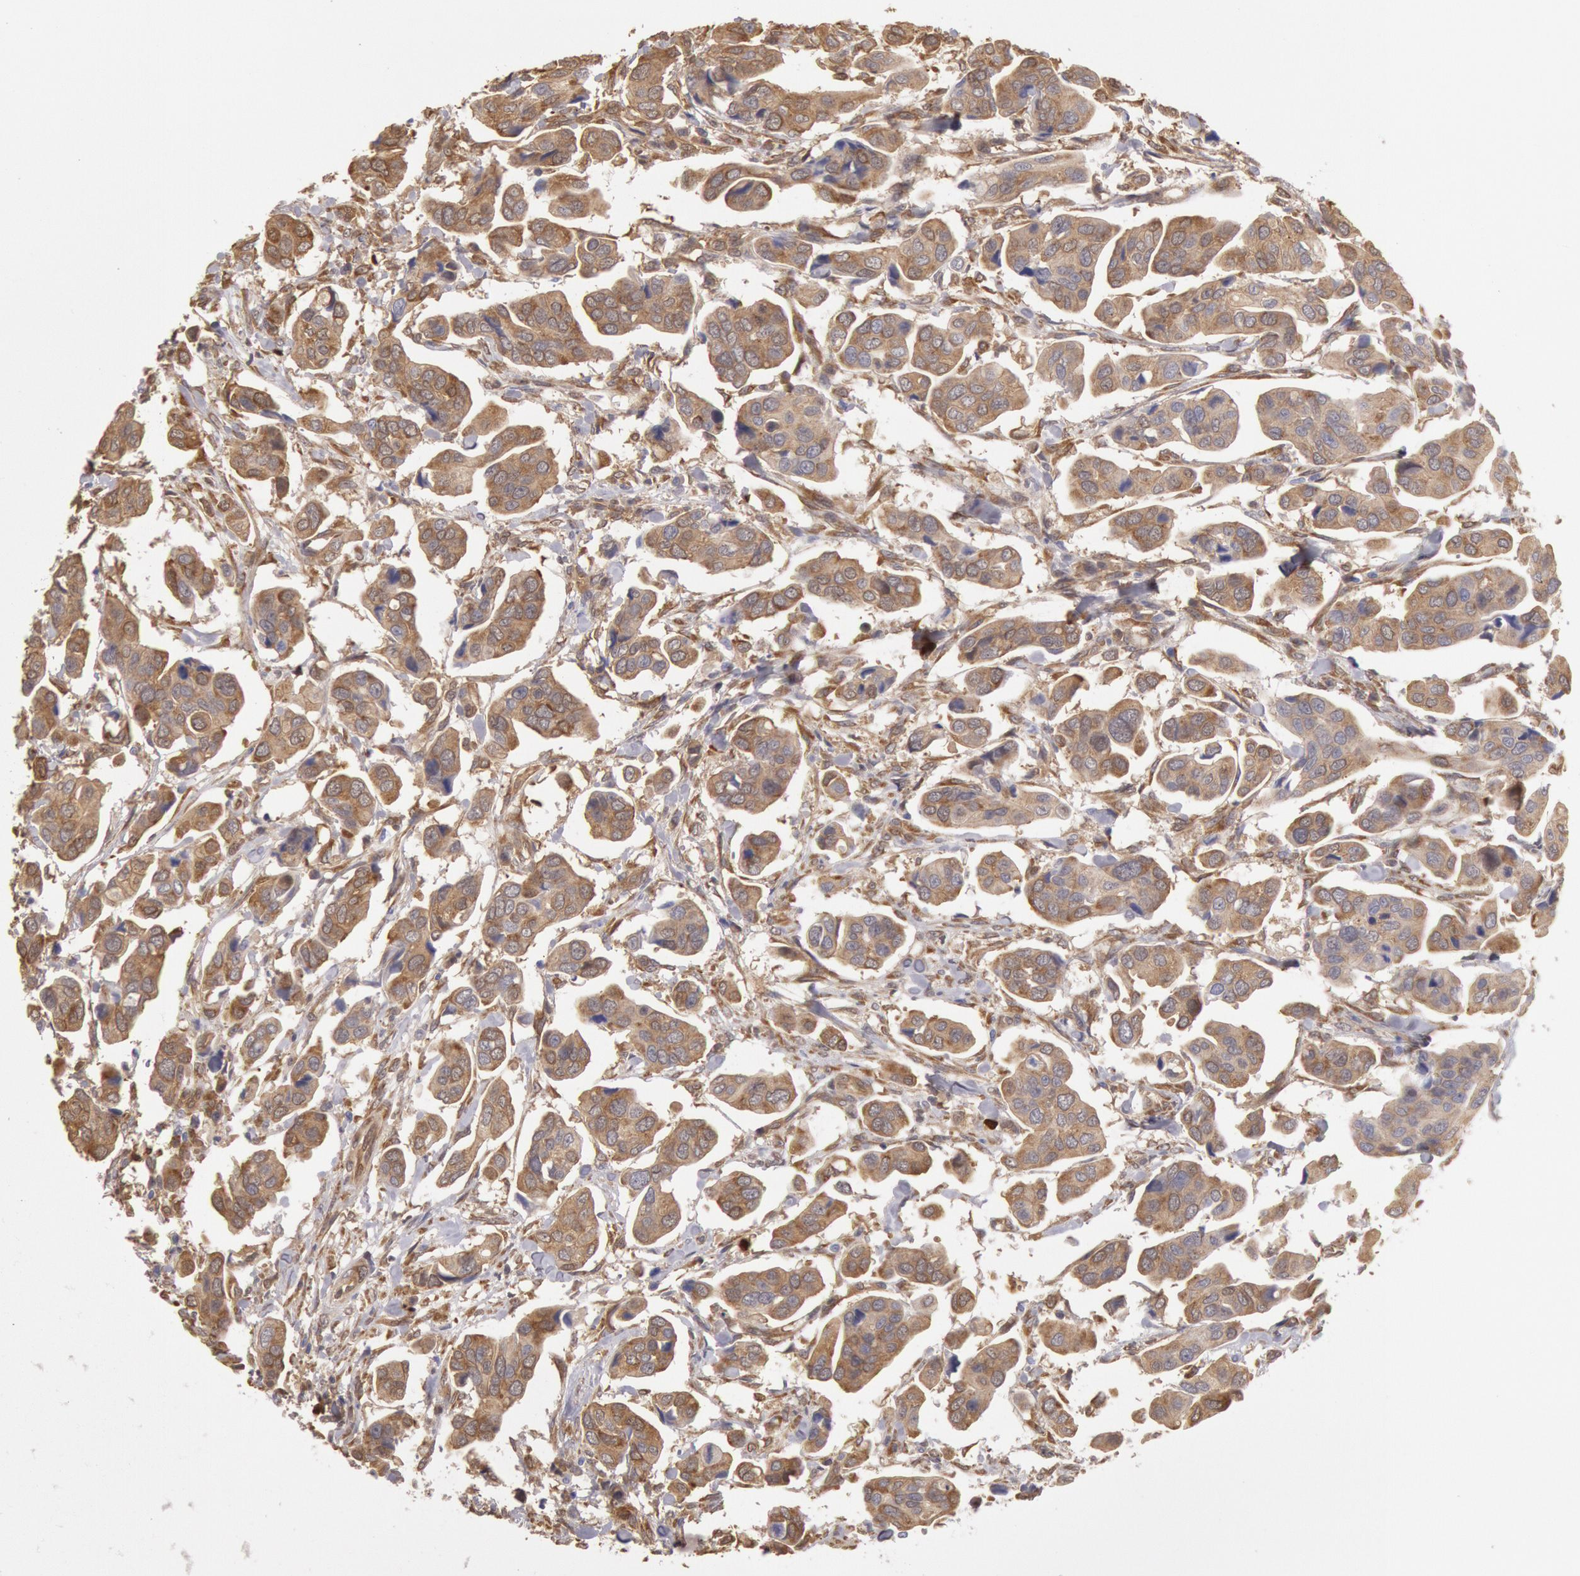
{"staining": {"intensity": "moderate", "quantity": ">75%", "location": "cytoplasmic/membranous"}, "tissue": "urothelial cancer", "cell_type": "Tumor cells", "image_type": "cancer", "snomed": [{"axis": "morphology", "description": "Adenocarcinoma, NOS"}, {"axis": "topography", "description": "Urinary bladder"}], "caption": "About >75% of tumor cells in human adenocarcinoma reveal moderate cytoplasmic/membranous protein staining as visualized by brown immunohistochemical staining.", "gene": "CCDC50", "patient": {"sex": "male", "age": 61}}